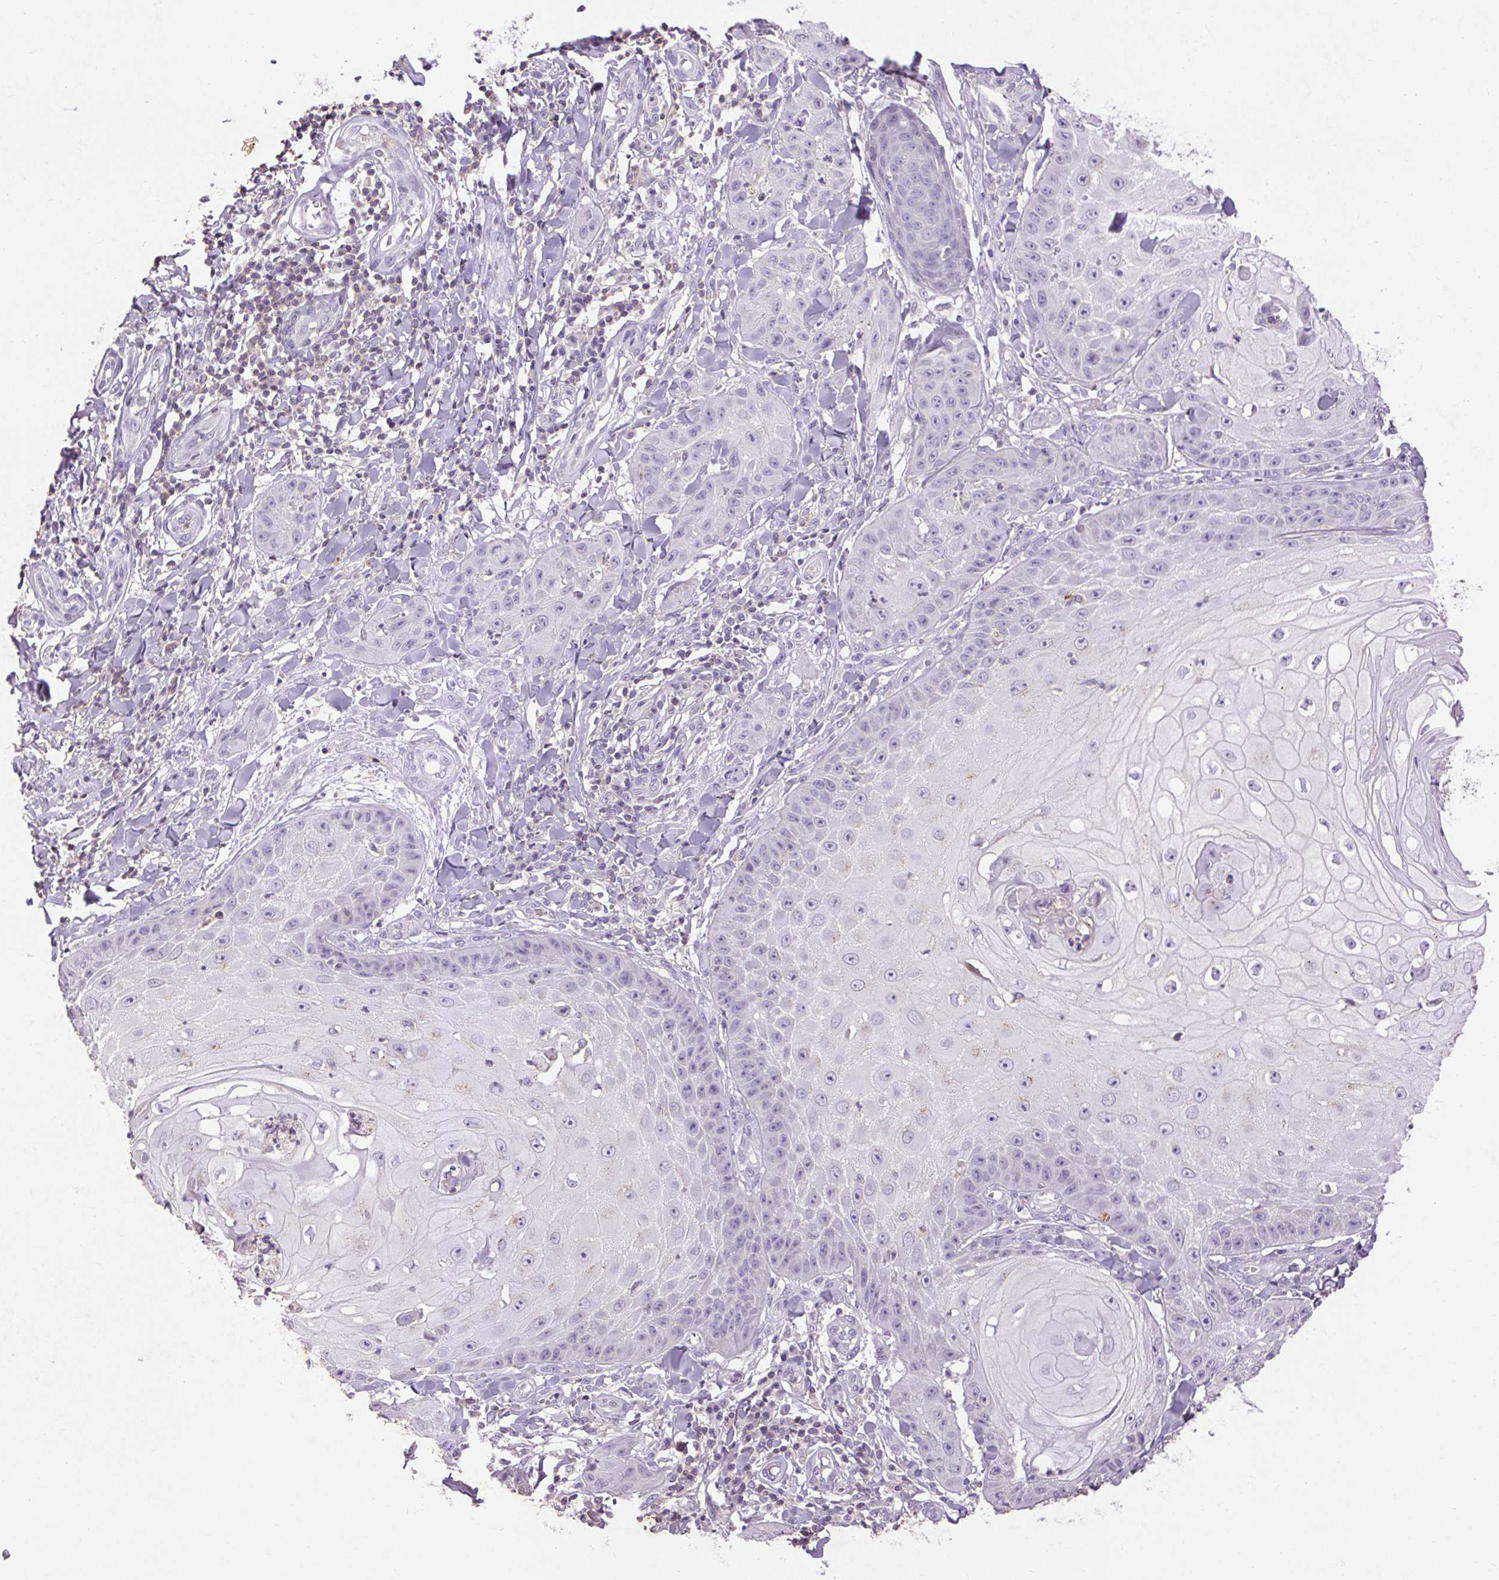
{"staining": {"intensity": "negative", "quantity": "none", "location": "none"}, "tissue": "skin cancer", "cell_type": "Tumor cells", "image_type": "cancer", "snomed": [{"axis": "morphology", "description": "Squamous cell carcinoma, NOS"}, {"axis": "topography", "description": "Skin"}], "caption": "DAB (3,3'-diaminobenzidine) immunohistochemical staining of skin cancer (squamous cell carcinoma) shows no significant staining in tumor cells.", "gene": "FNDC7", "patient": {"sex": "male", "age": 70}}